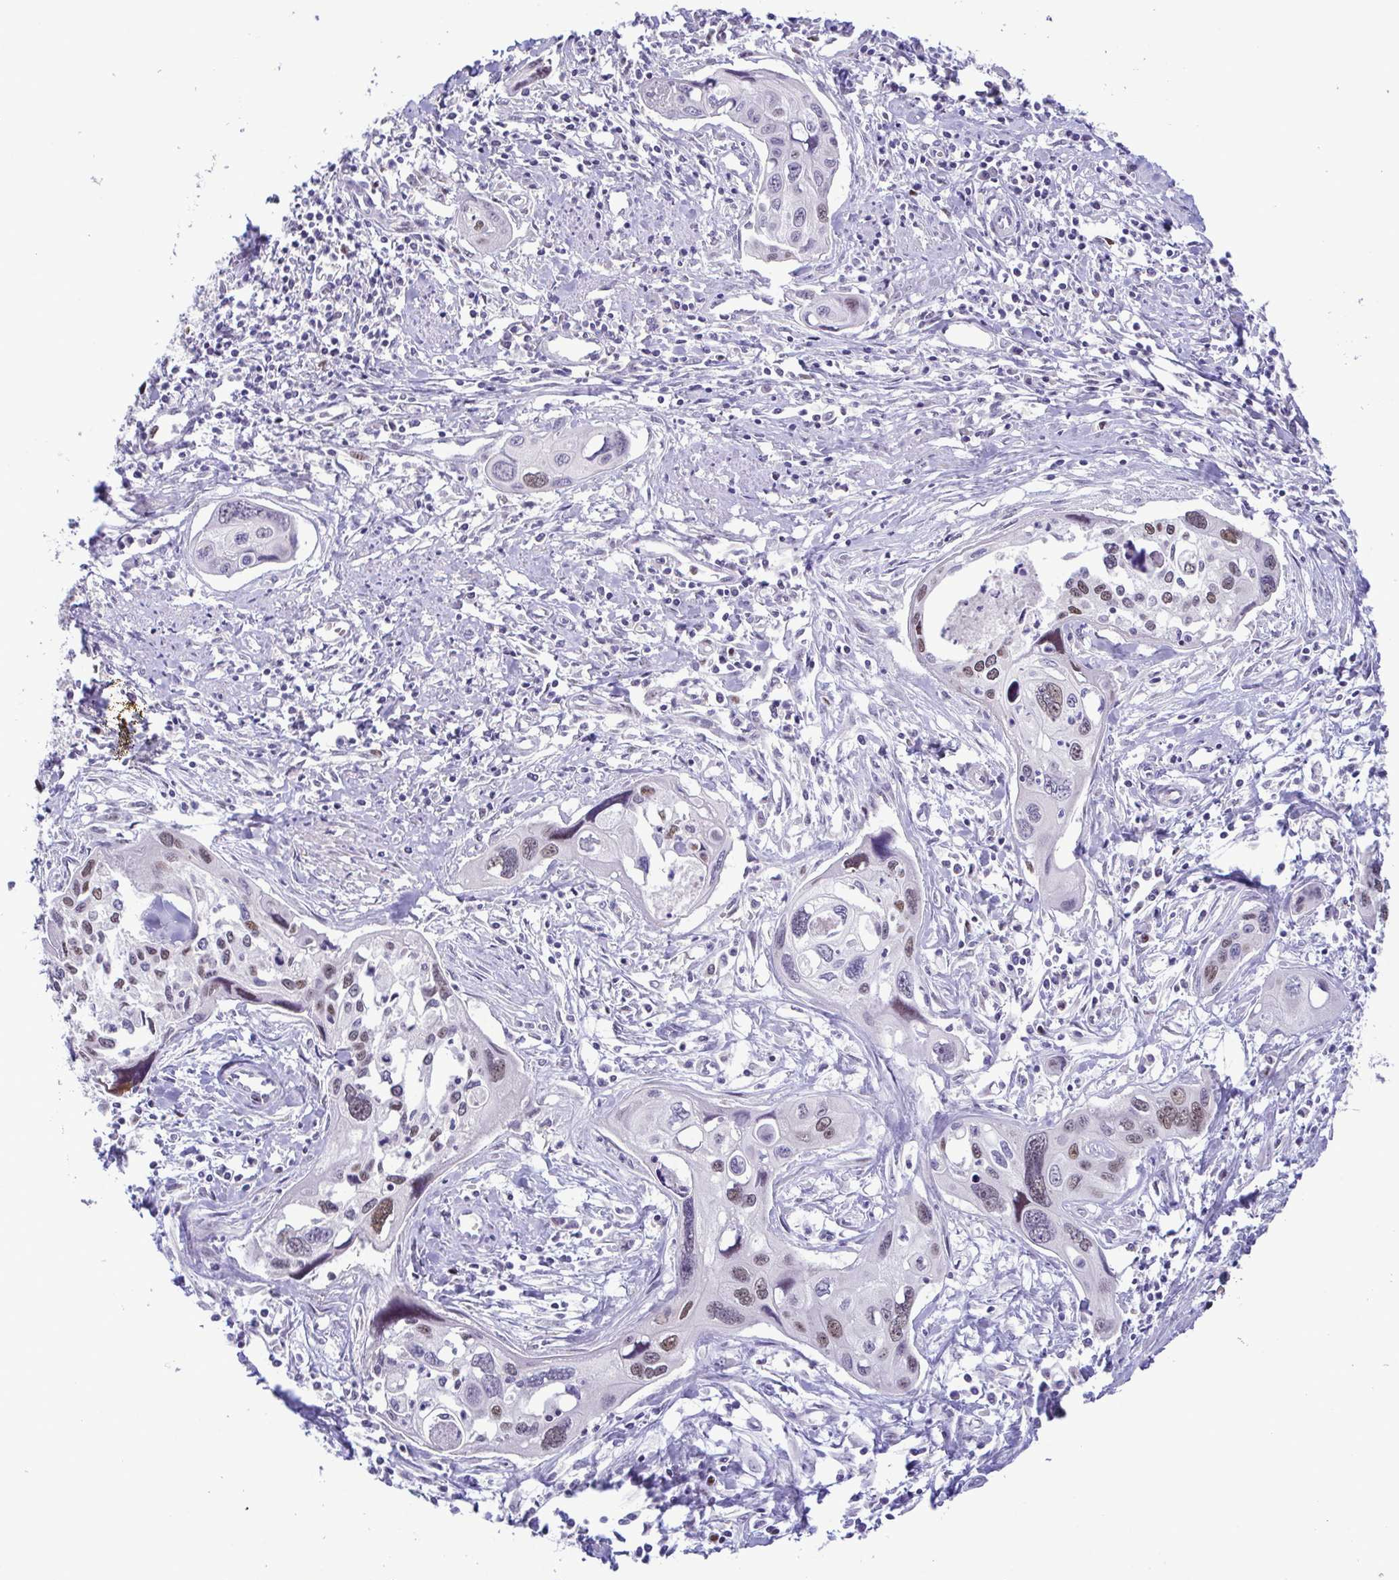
{"staining": {"intensity": "weak", "quantity": "25%-75%", "location": "nuclear"}, "tissue": "cervical cancer", "cell_type": "Tumor cells", "image_type": "cancer", "snomed": [{"axis": "morphology", "description": "Squamous cell carcinoma, NOS"}, {"axis": "topography", "description": "Cervix"}], "caption": "Weak nuclear expression is seen in about 25%-75% of tumor cells in cervical squamous cell carcinoma.", "gene": "TIPIN", "patient": {"sex": "female", "age": 31}}